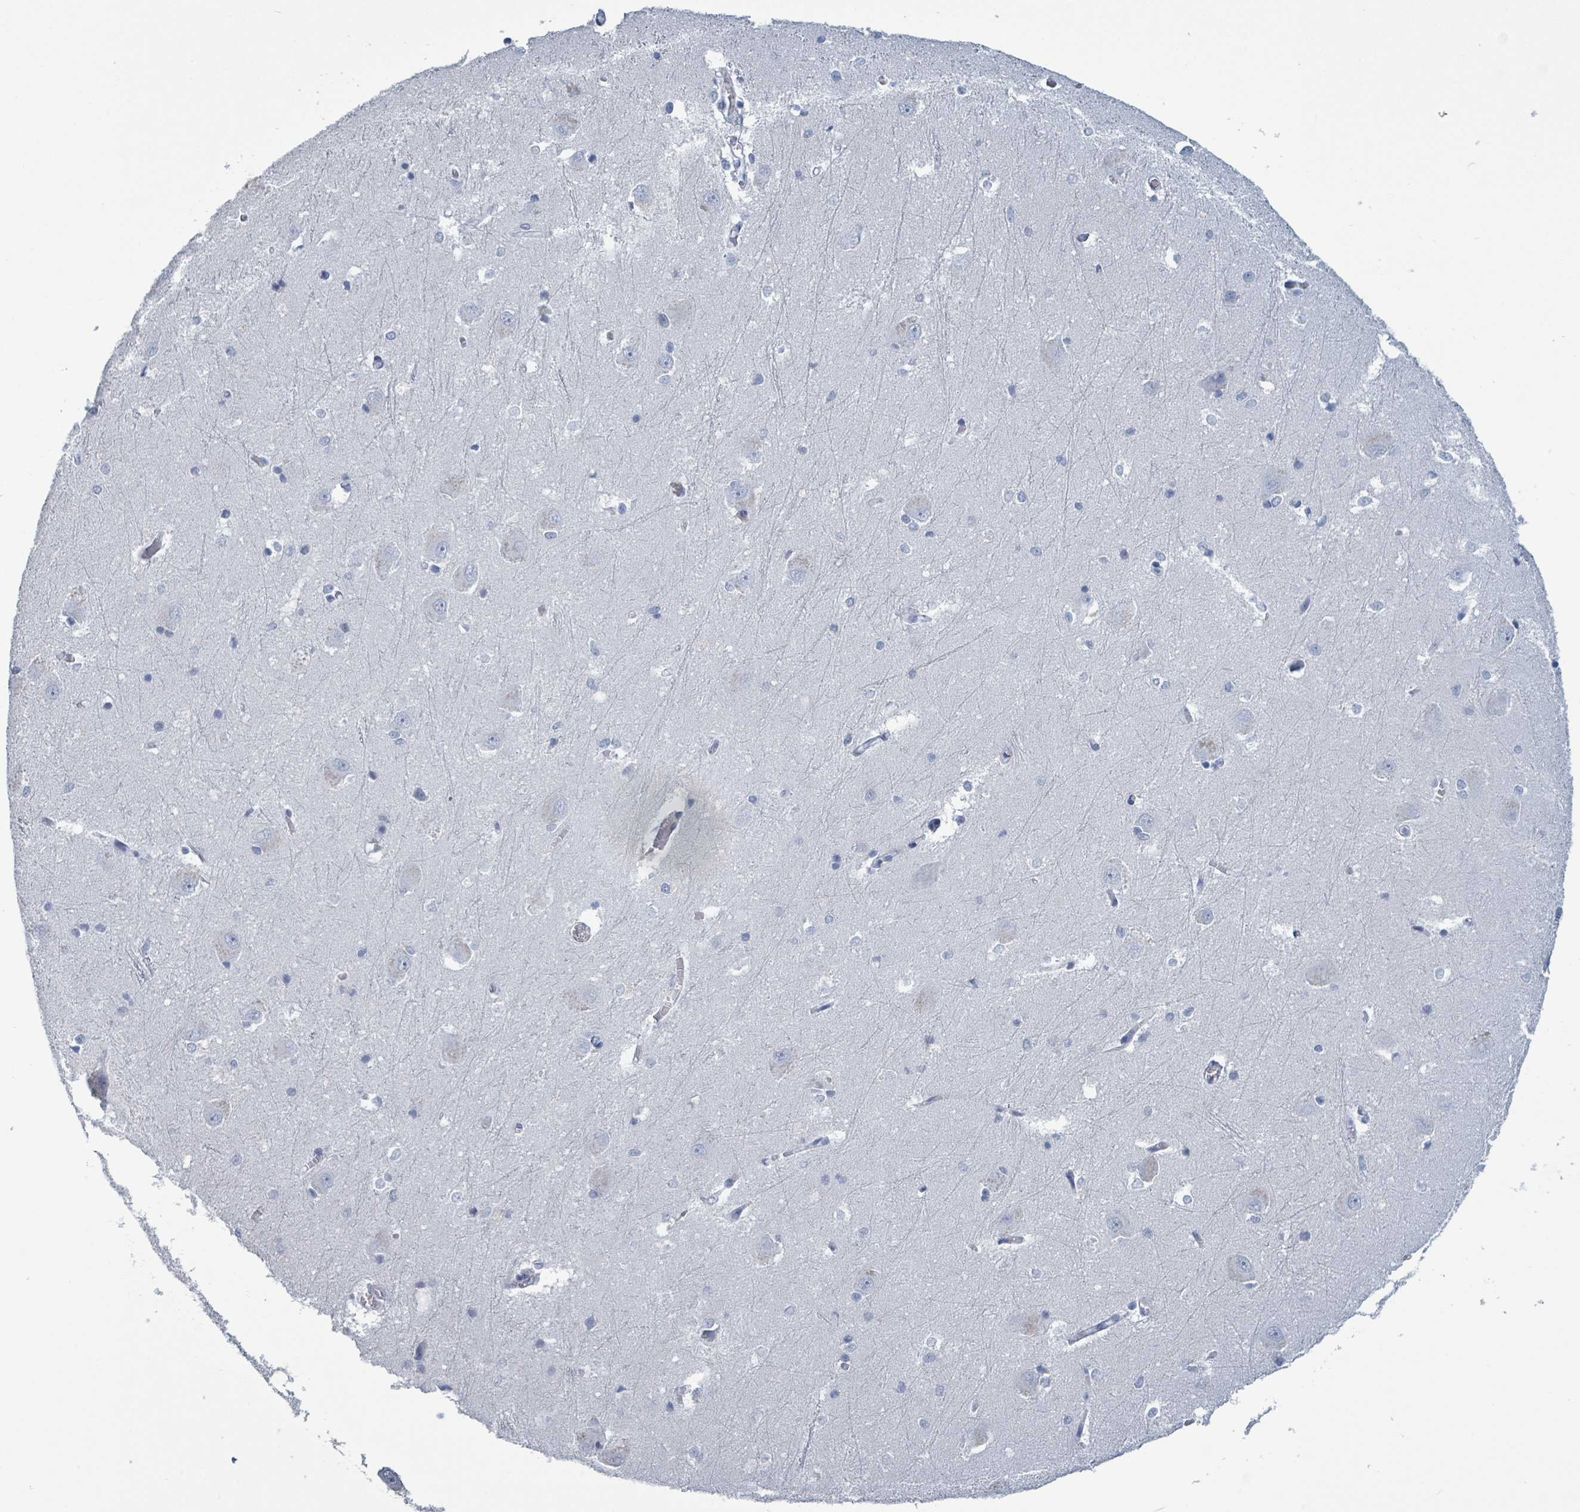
{"staining": {"intensity": "negative", "quantity": "none", "location": "none"}, "tissue": "hippocampus", "cell_type": "Glial cells", "image_type": "normal", "snomed": [{"axis": "morphology", "description": "Normal tissue, NOS"}, {"axis": "topography", "description": "Hippocampus"}], "caption": "Human hippocampus stained for a protein using IHC exhibits no expression in glial cells.", "gene": "VPS13D", "patient": {"sex": "female", "age": 64}}